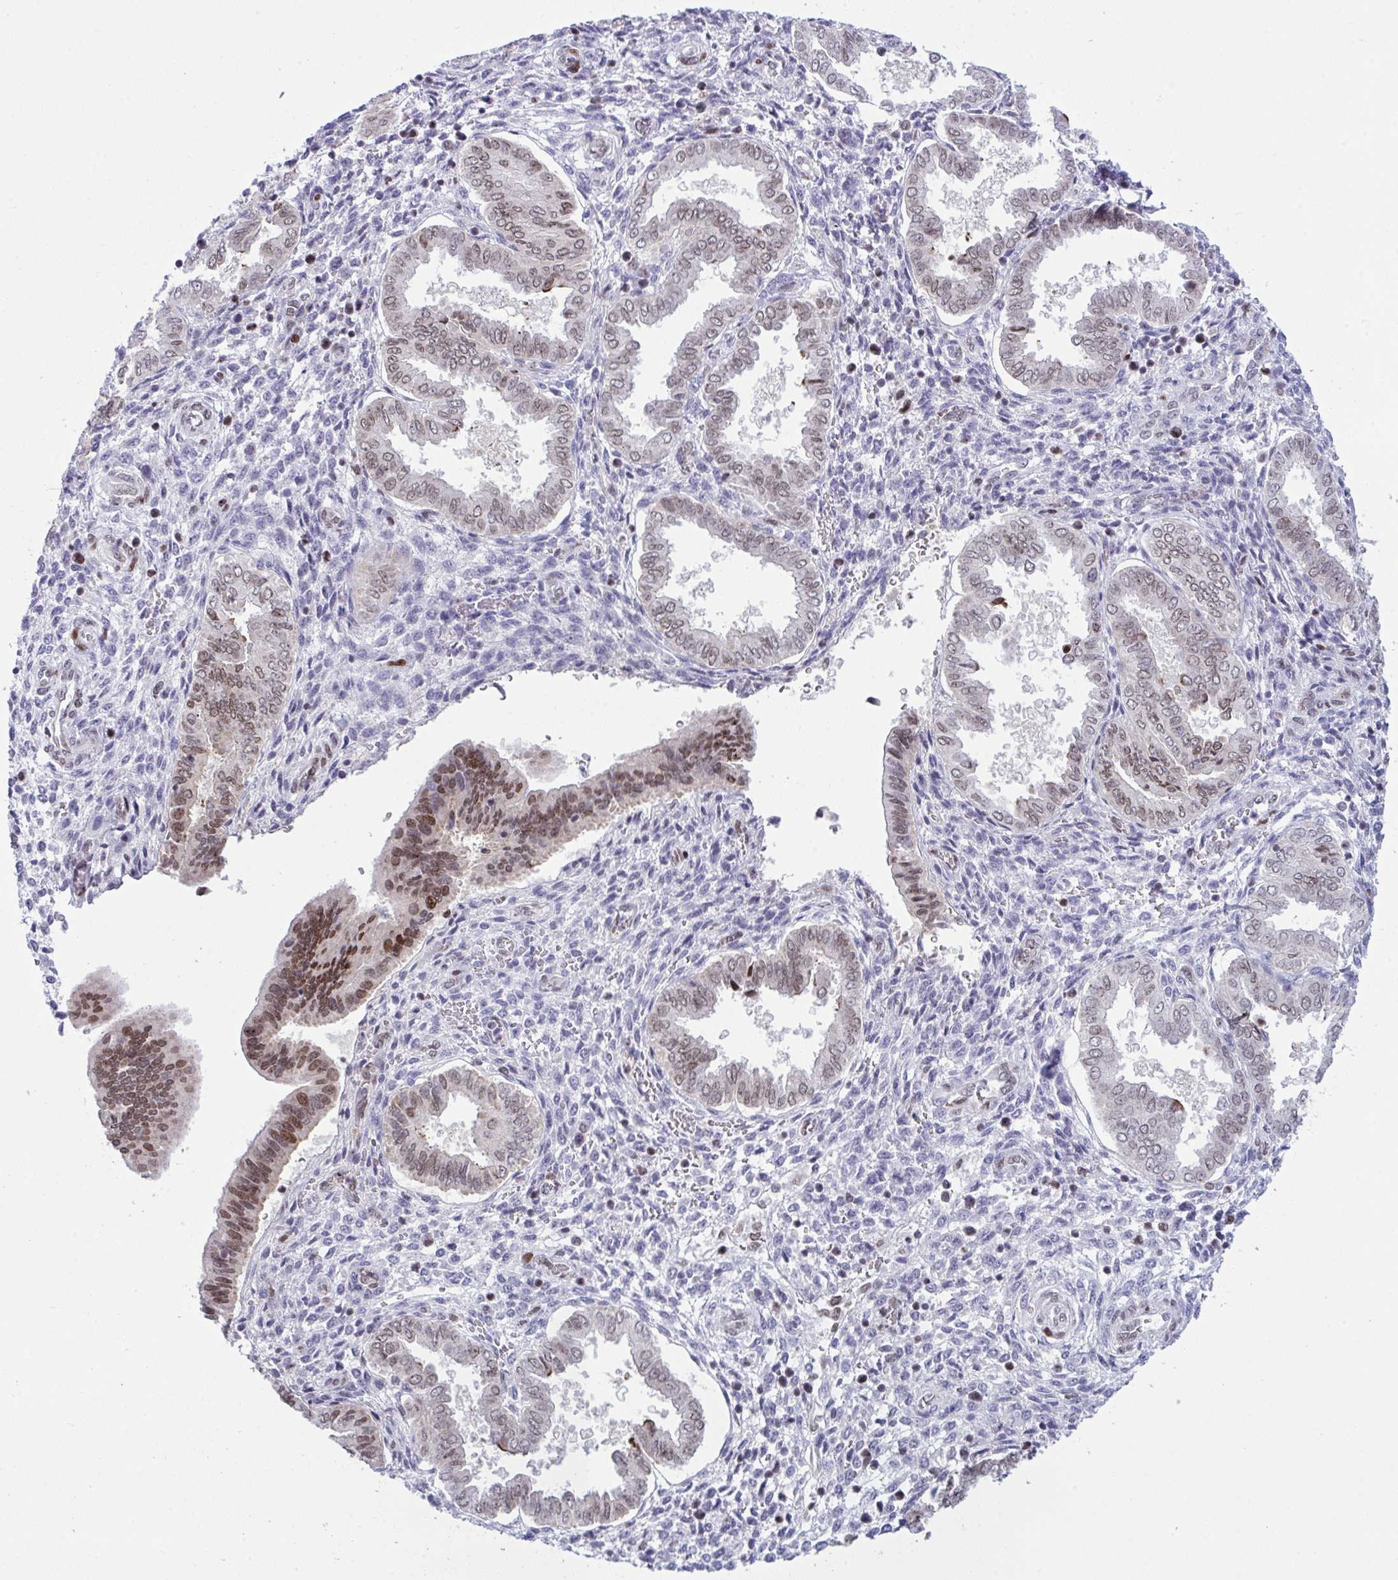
{"staining": {"intensity": "negative", "quantity": "none", "location": "none"}, "tissue": "endometrium", "cell_type": "Cells in endometrial stroma", "image_type": "normal", "snomed": [{"axis": "morphology", "description": "Normal tissue, NOS"}, {"axis": "topography", "description": "Endometrium"}], "caption": "Immunohistochemistry (IHC) photomicrograph of benign endometrium stained for a protein (brown), which exhibits no positivity in cells in endometrial stroma.", "gene": "ZFHX3", "patient": {"sex": "female", "age": 24}}